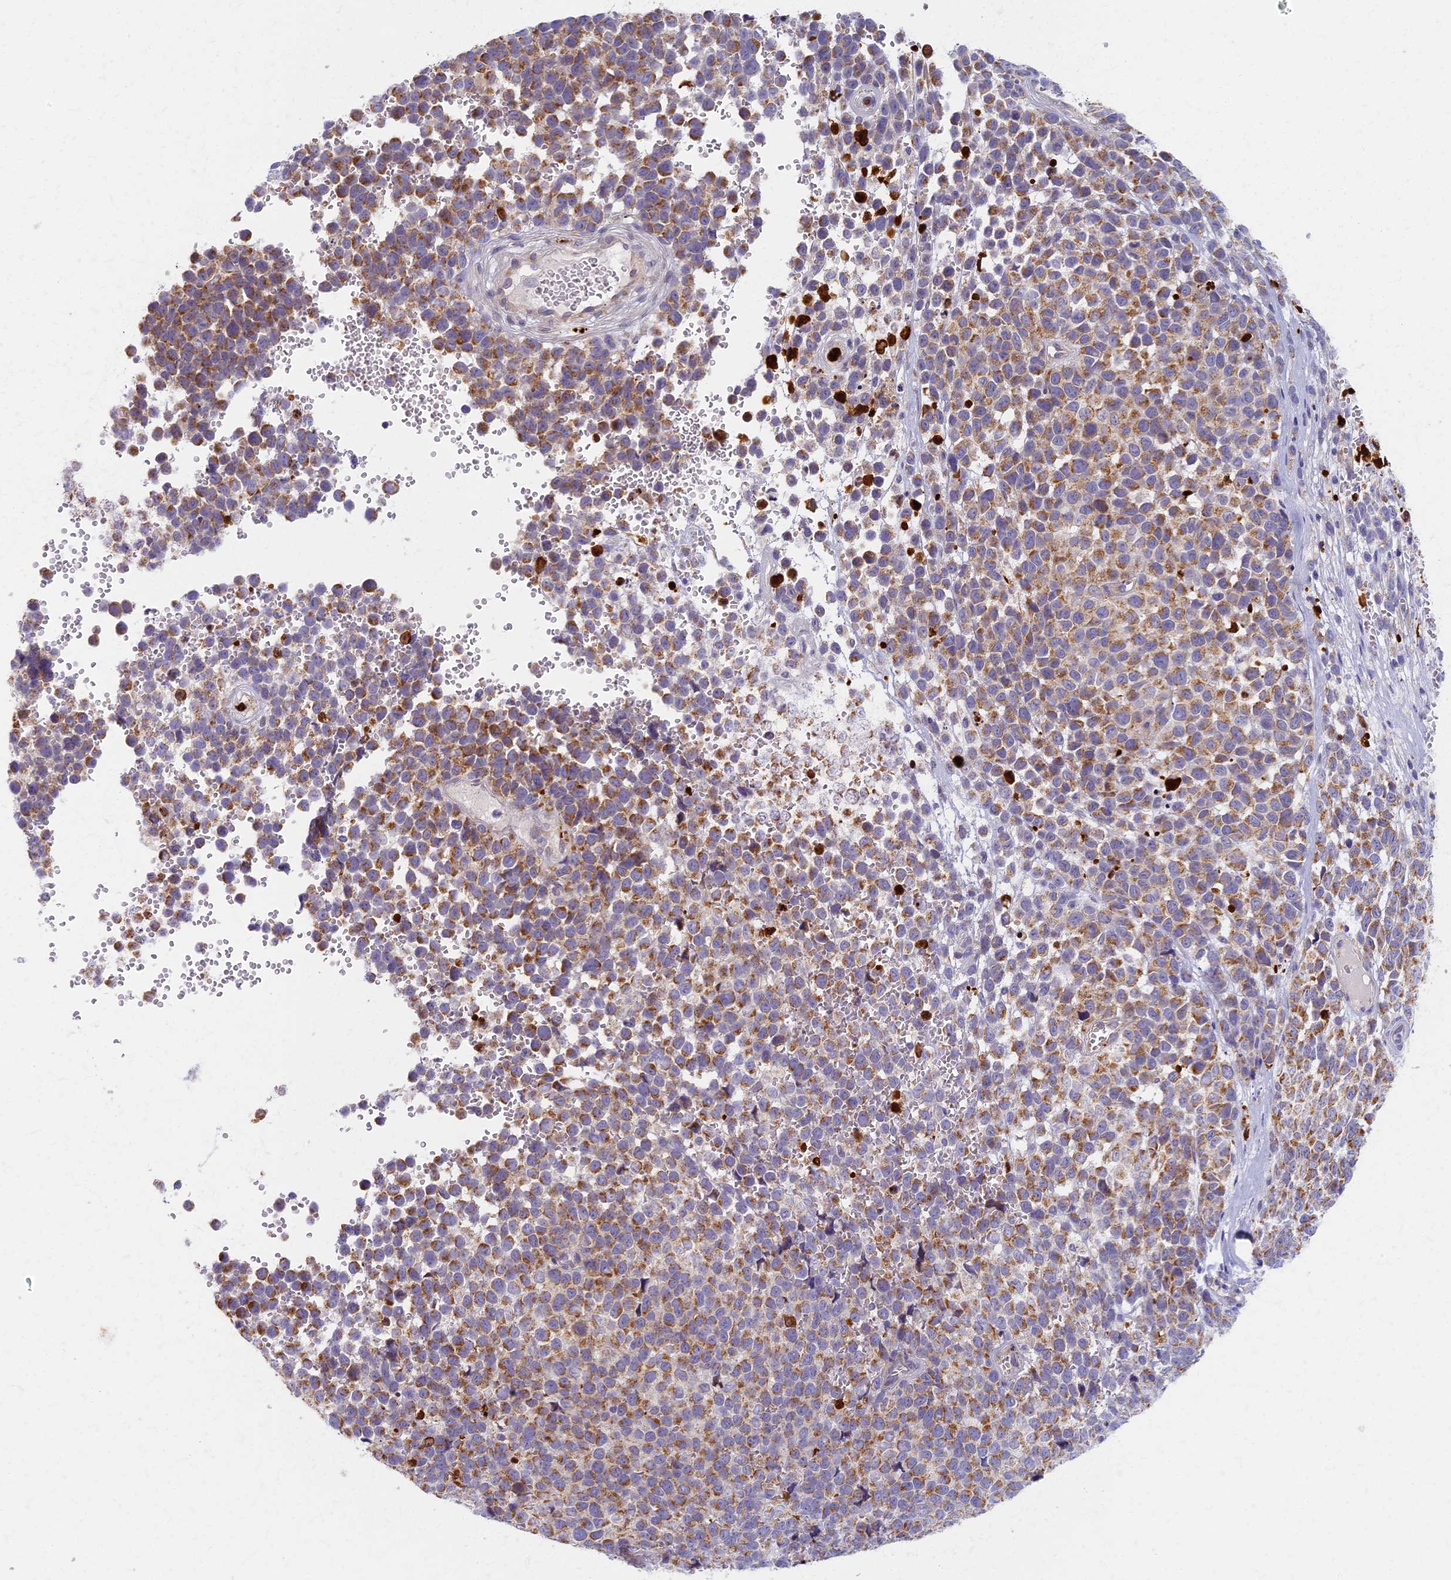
{"staining": {"intensity": "moderate", "quantity": ">75%", "location": "cytoplasmic/membranous"}, "tissue": "melanoma", "cell_type": "Tumor cells", "image_type": "cancer", "snomed": [{"axis": "morphology", "description": "Malignant melanoma, NOS"}, {"axis": "topography", "description": "Nose, NOS"}], "caption": "Protein analysis of malignant melanoma tissue exhibits moderate cytoplasmic/membranous expression in approximately >75% of tumor cells.", "gene": "MRPS25", "patient": {"sex": "female", "age": 48}}